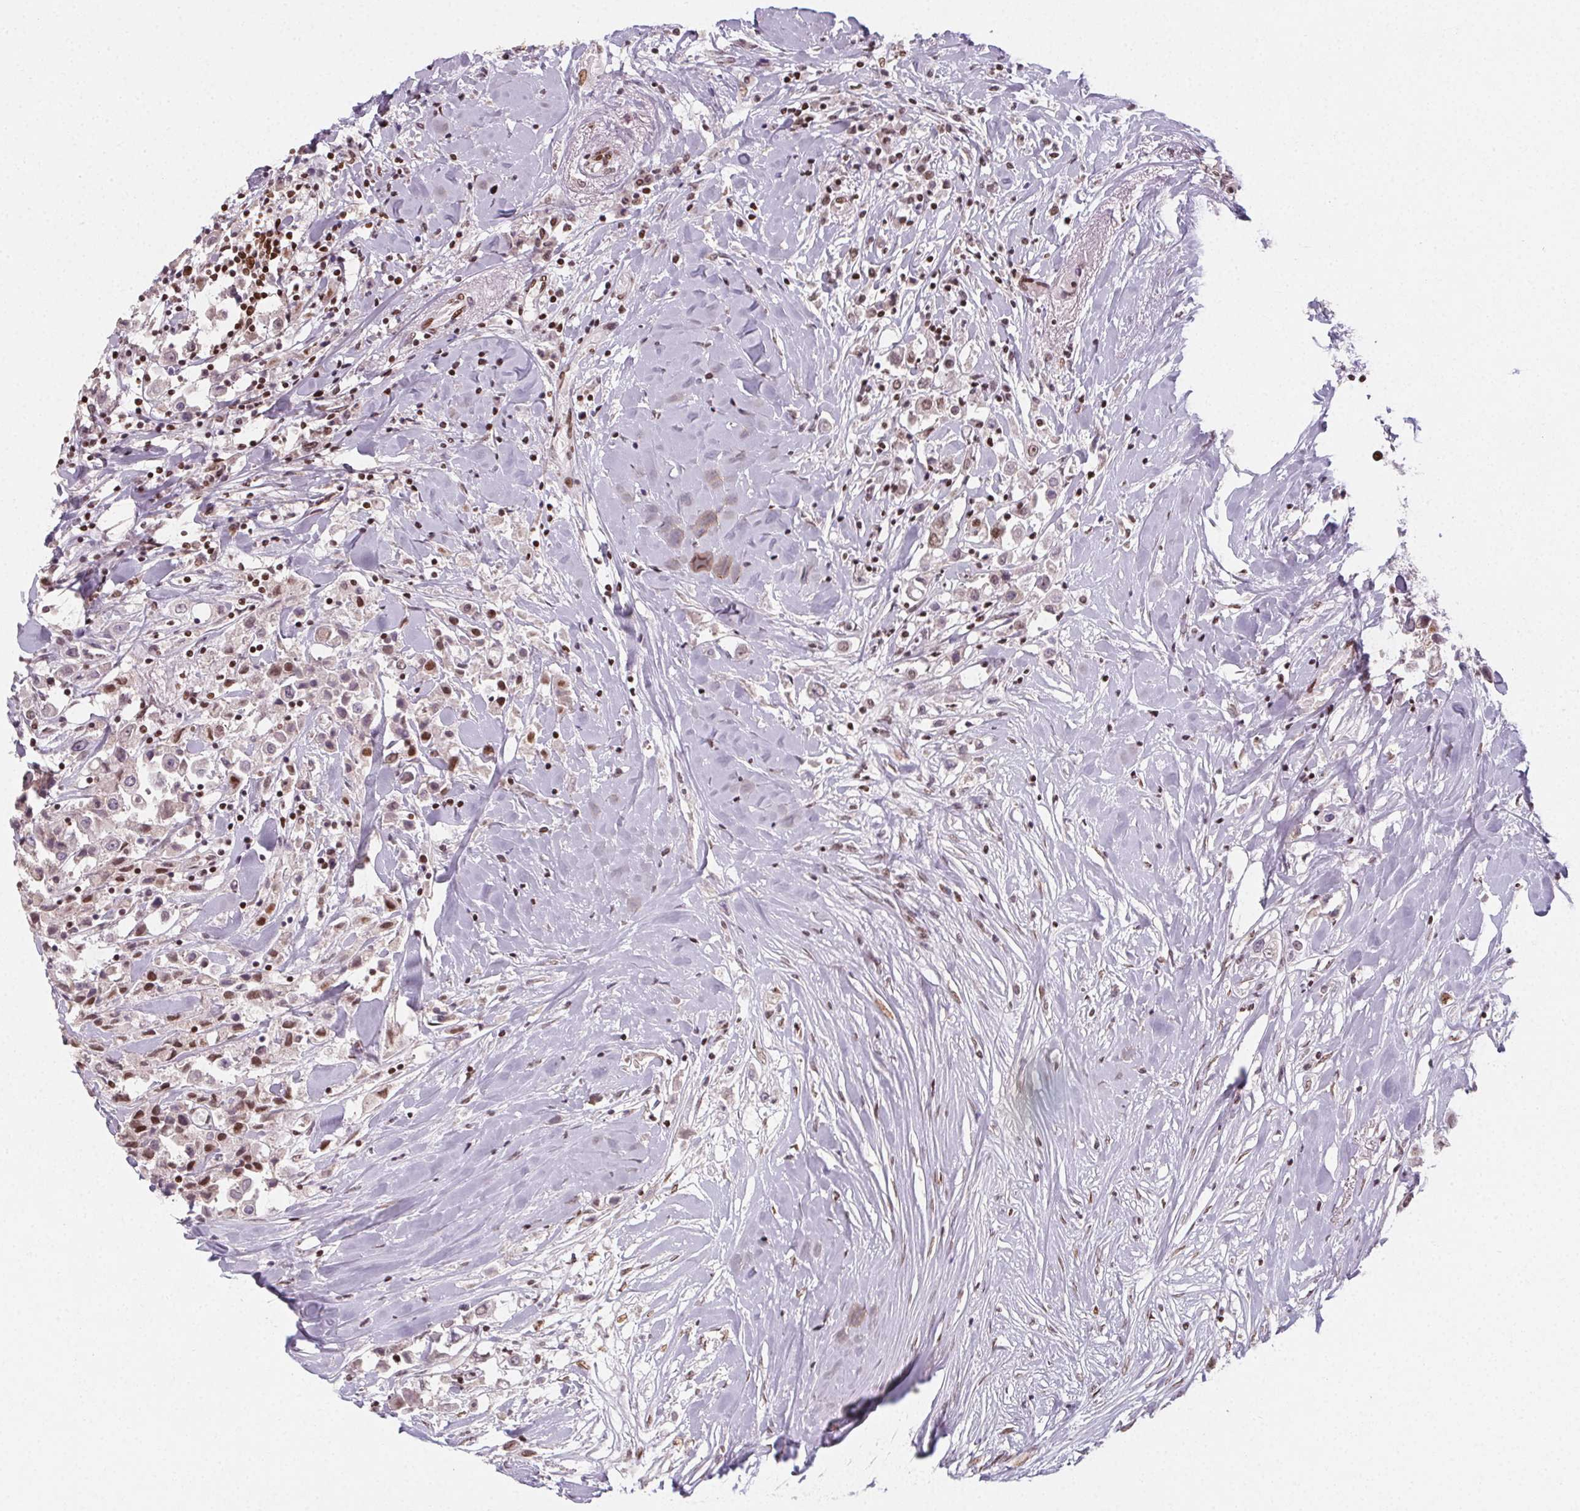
{"staining": {"intensity": "weak", "quantity": "25%-75%", "location": "nuclear"}, "tissue": "breast cancer", "cell_type": "Tumor cells", "image_type": "cancer", "snomed": [{"axis": "morphology", "description": "Duct carcinoma"}, {"axis": "topography", "description": "Breast"}], "caption": "Breast cancer was stained to show a protein in brown. There is low levels of weak nuclear positivity in about 25%-75% of tumor cells. (DAB IHC, brown staining for protein, blue staining for nuclei).", "gene": "KMT2A", "patient": {"sex": "female", "age": 61}}